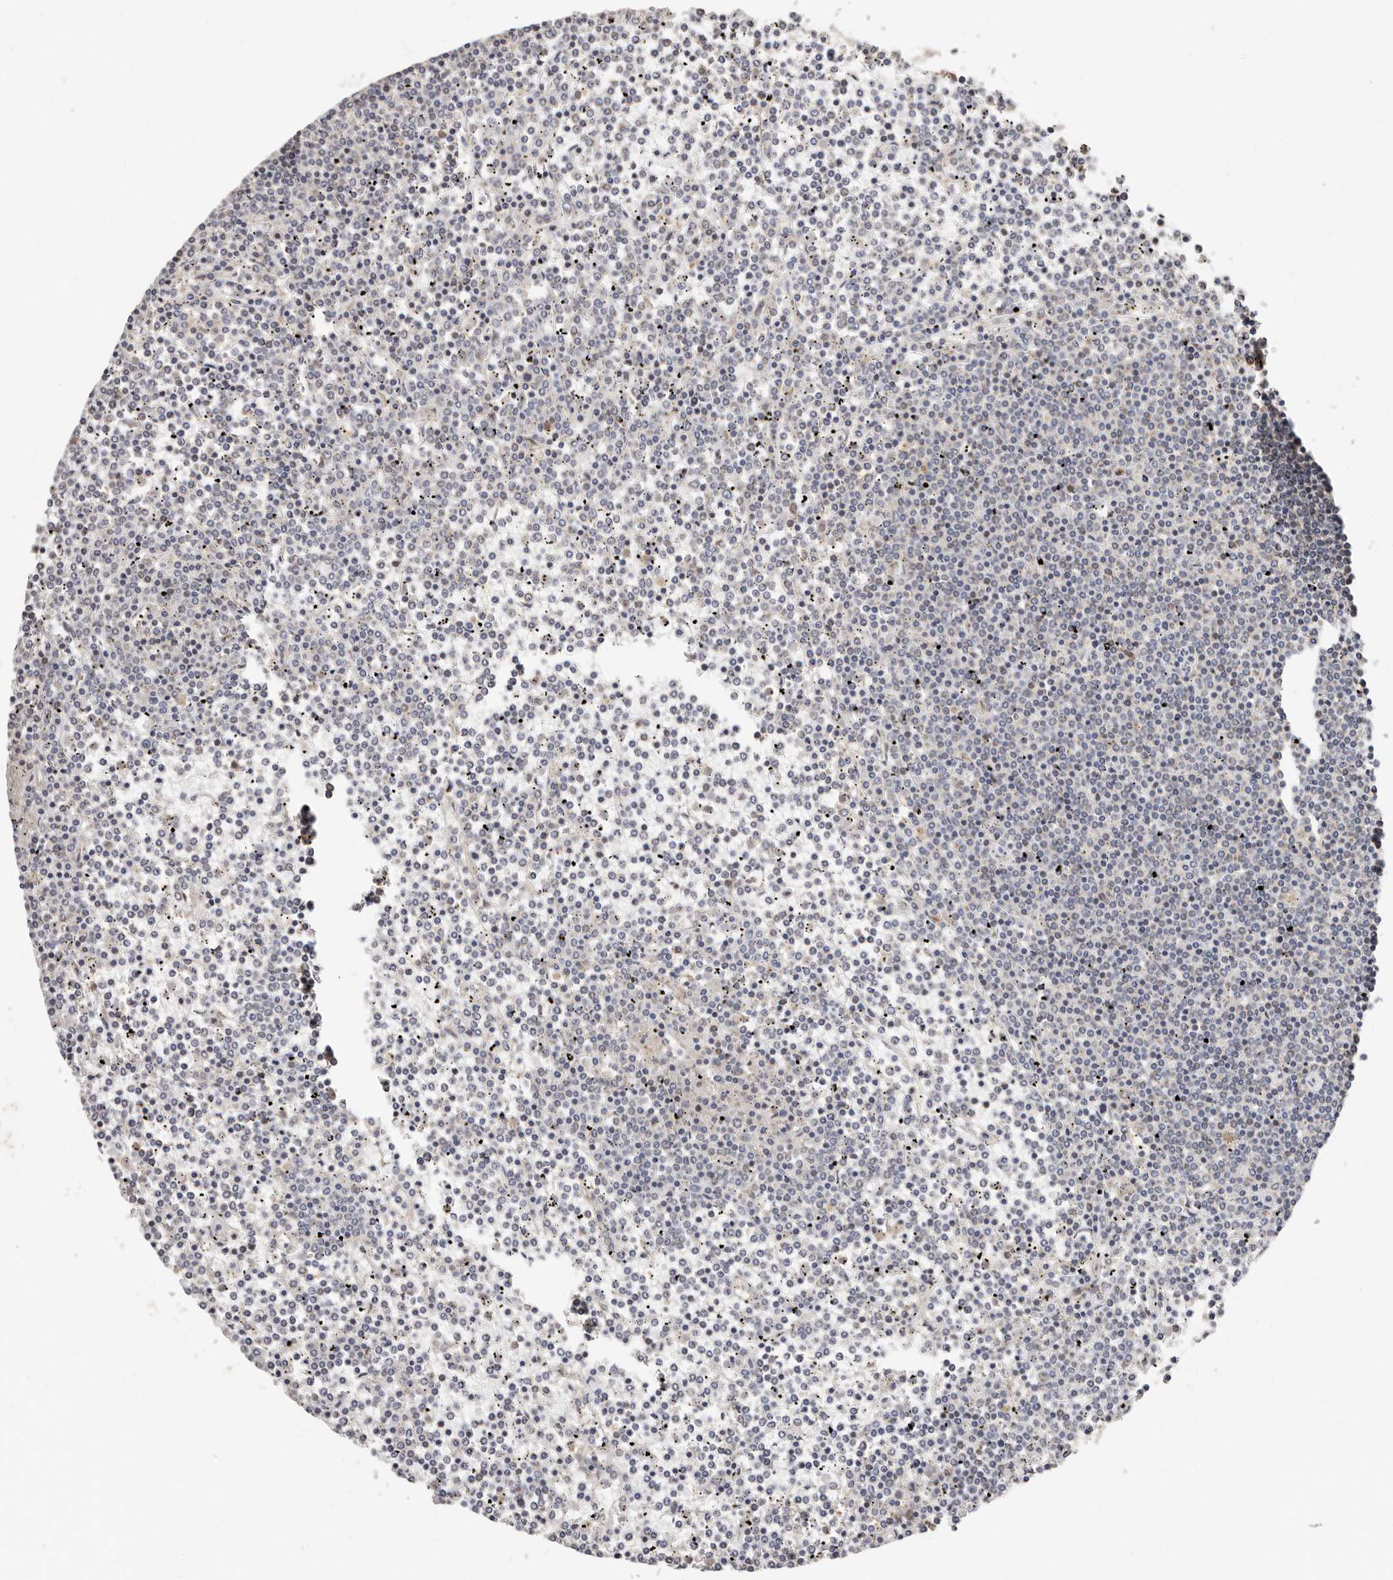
{"staining": {"intensity": "negative", "quantity": "none", "location": "none"}, "tissue": "lymphoma", "cell_type": "Tumor cells", "image_type": "cancer", "snomed": [{"axis": "morphology", "description": "Malignant lymphoma, non-Hodgkin's type, Low grade"}, {"axis": "topography", "description": "Spleen"}], "caption": "Tumor cells are negative for protein expression in human low-grade malignant lymphoma, non-Hodgkin's type.", "gene": "USP33", "patient": {"sex": "female", "age": 19}}